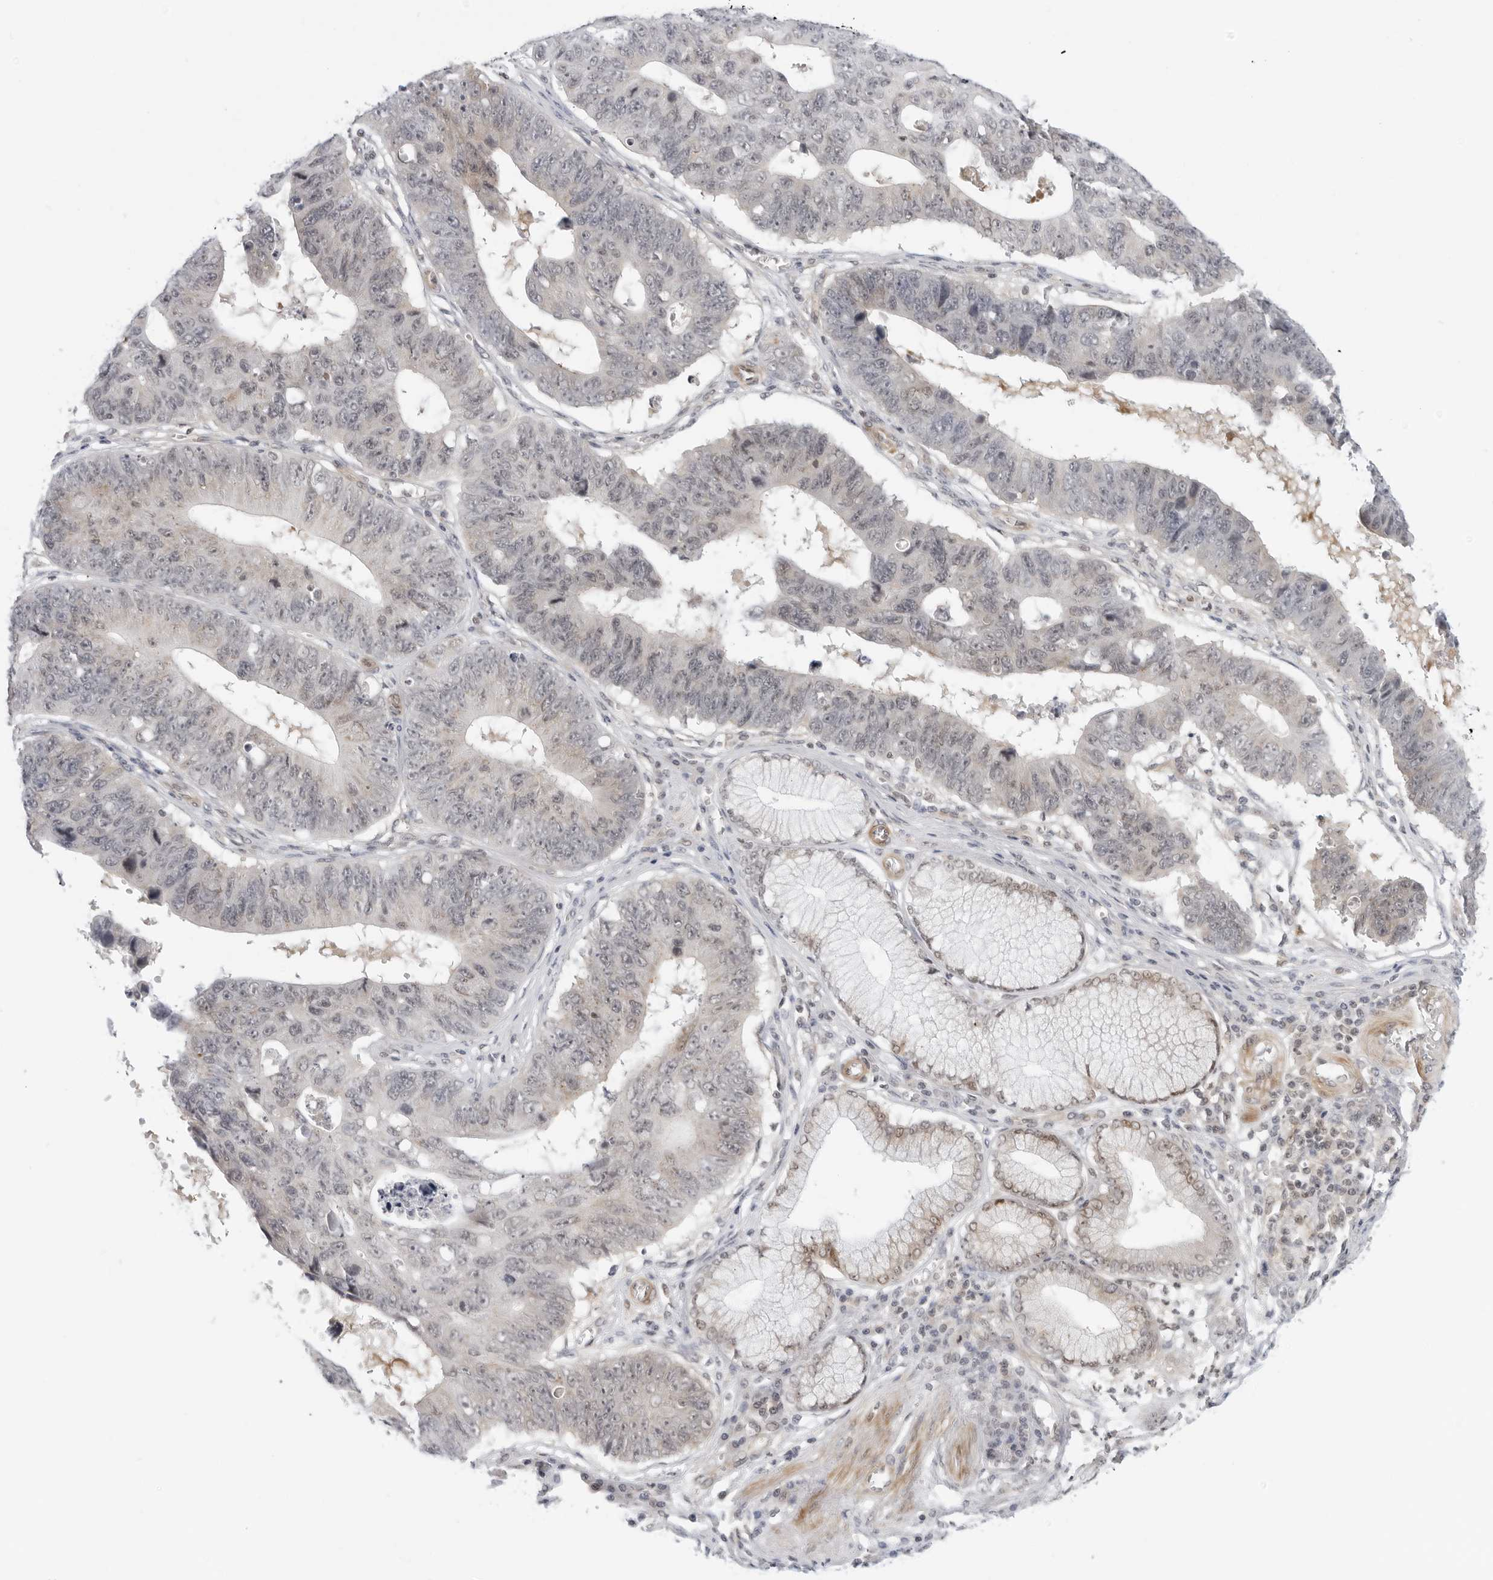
{"staining": {"intensity": "negative", "quantity": "none", "location": "none"}, "tissue": "stomach cancer", "cell_type": "Tumor cells", "image_type": "cancer", "snomed": [{"axis": "morphology", "description": "Adenocarcinoma, NOS"}, {"axis": "topography", "description": "Stomach"}], "caption": "The image exhibits no significant positivity in tumor cells of adenocarcinoma (stomach).", "gene": "SUGCT", "patient": {"sex": "male", "age": 59}}